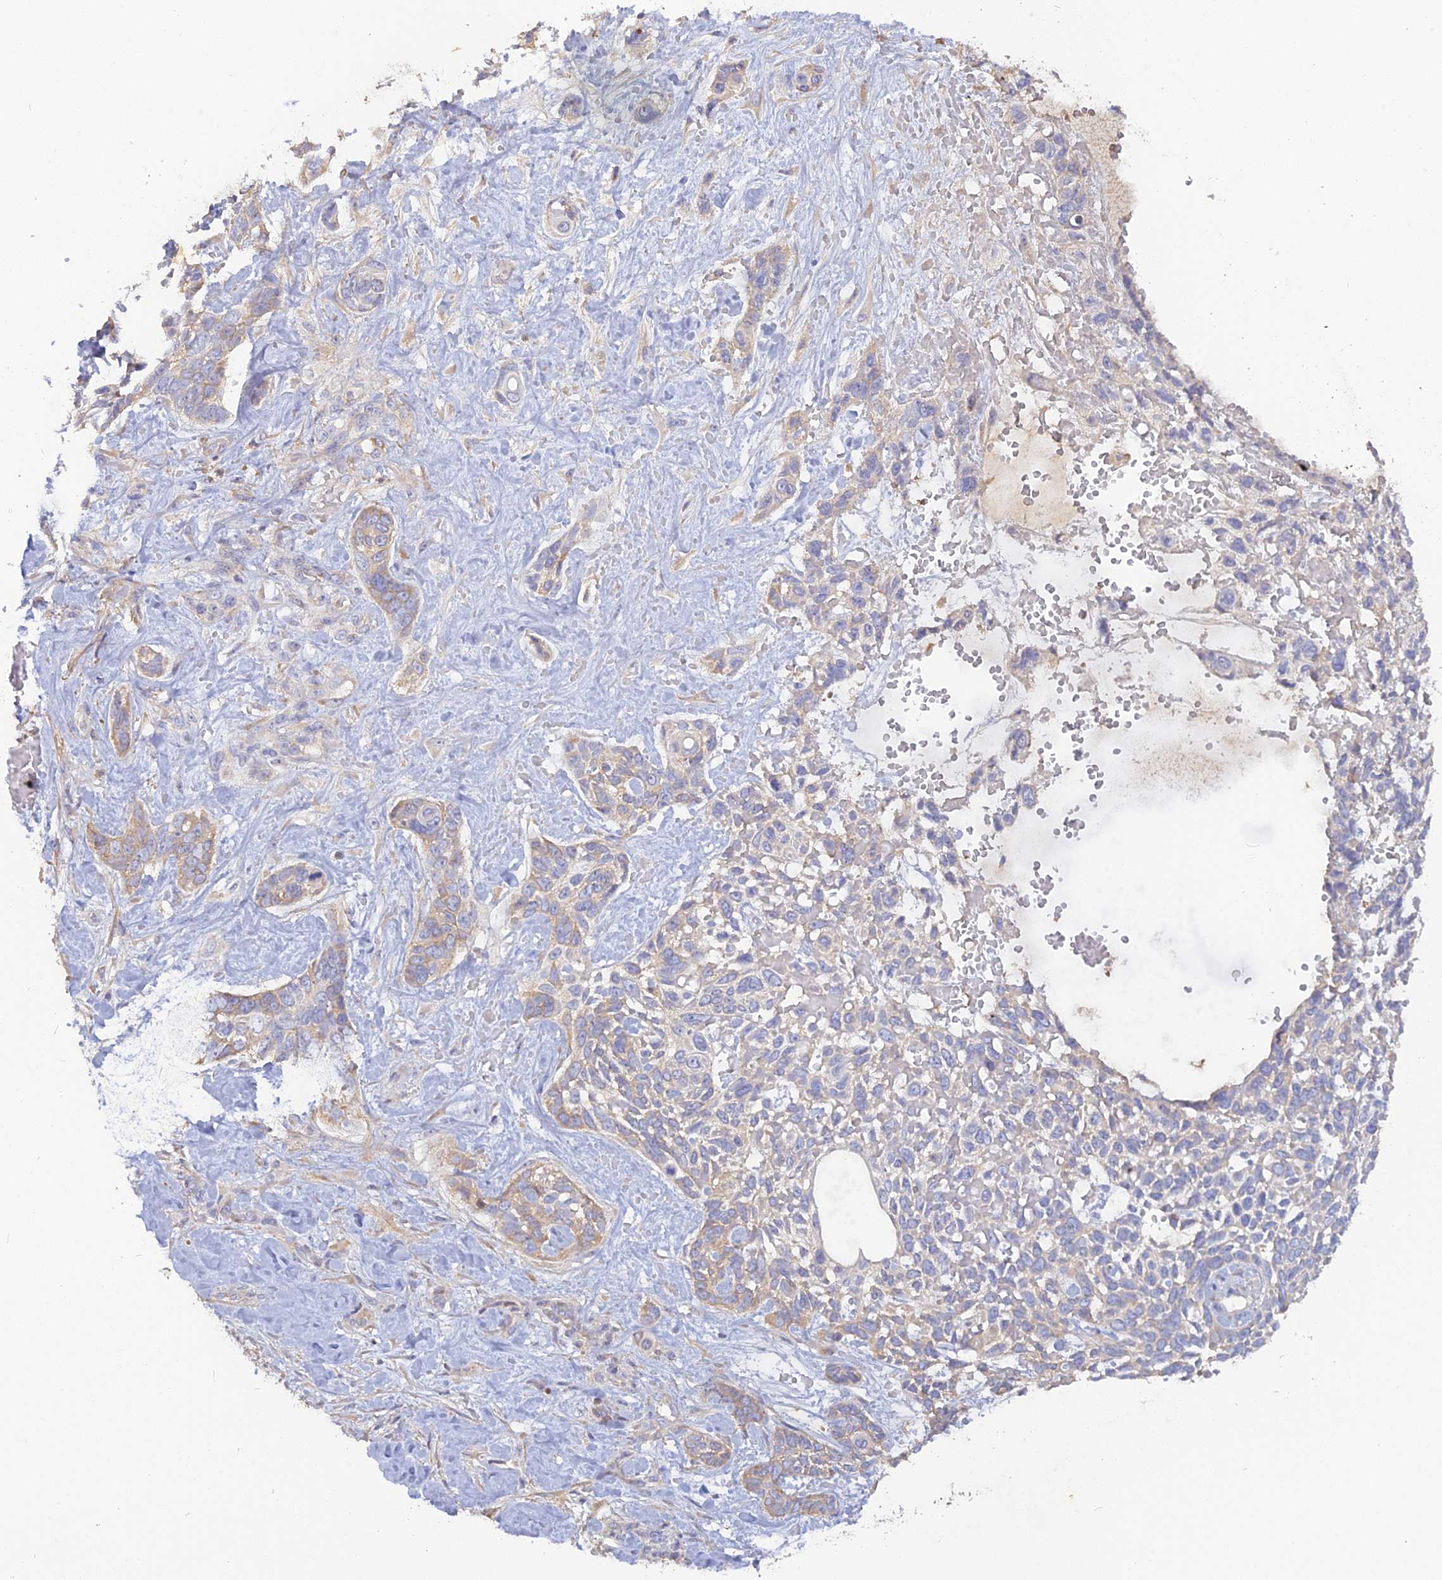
{"staining": {"intensity": "weak", "quantity": "25%-75%", "location": "cytoplasmic/membranous"}, "tissue": "skin cancer", "cell_type": "Tumor cells", "image_type": "cancer", "snomed": [{"axis": "morphology", "description": "Basal cell carcinoma"}, {"axis": "topography", "description": "Skin"}], "caption": "Skin basal cell carcinoma stained for a protein demonstrates weak cytoplasmic/membranous positivity in tumor cells.", "gene": "ADGRA1", "patient": {"sex": "male", "age": 88}}